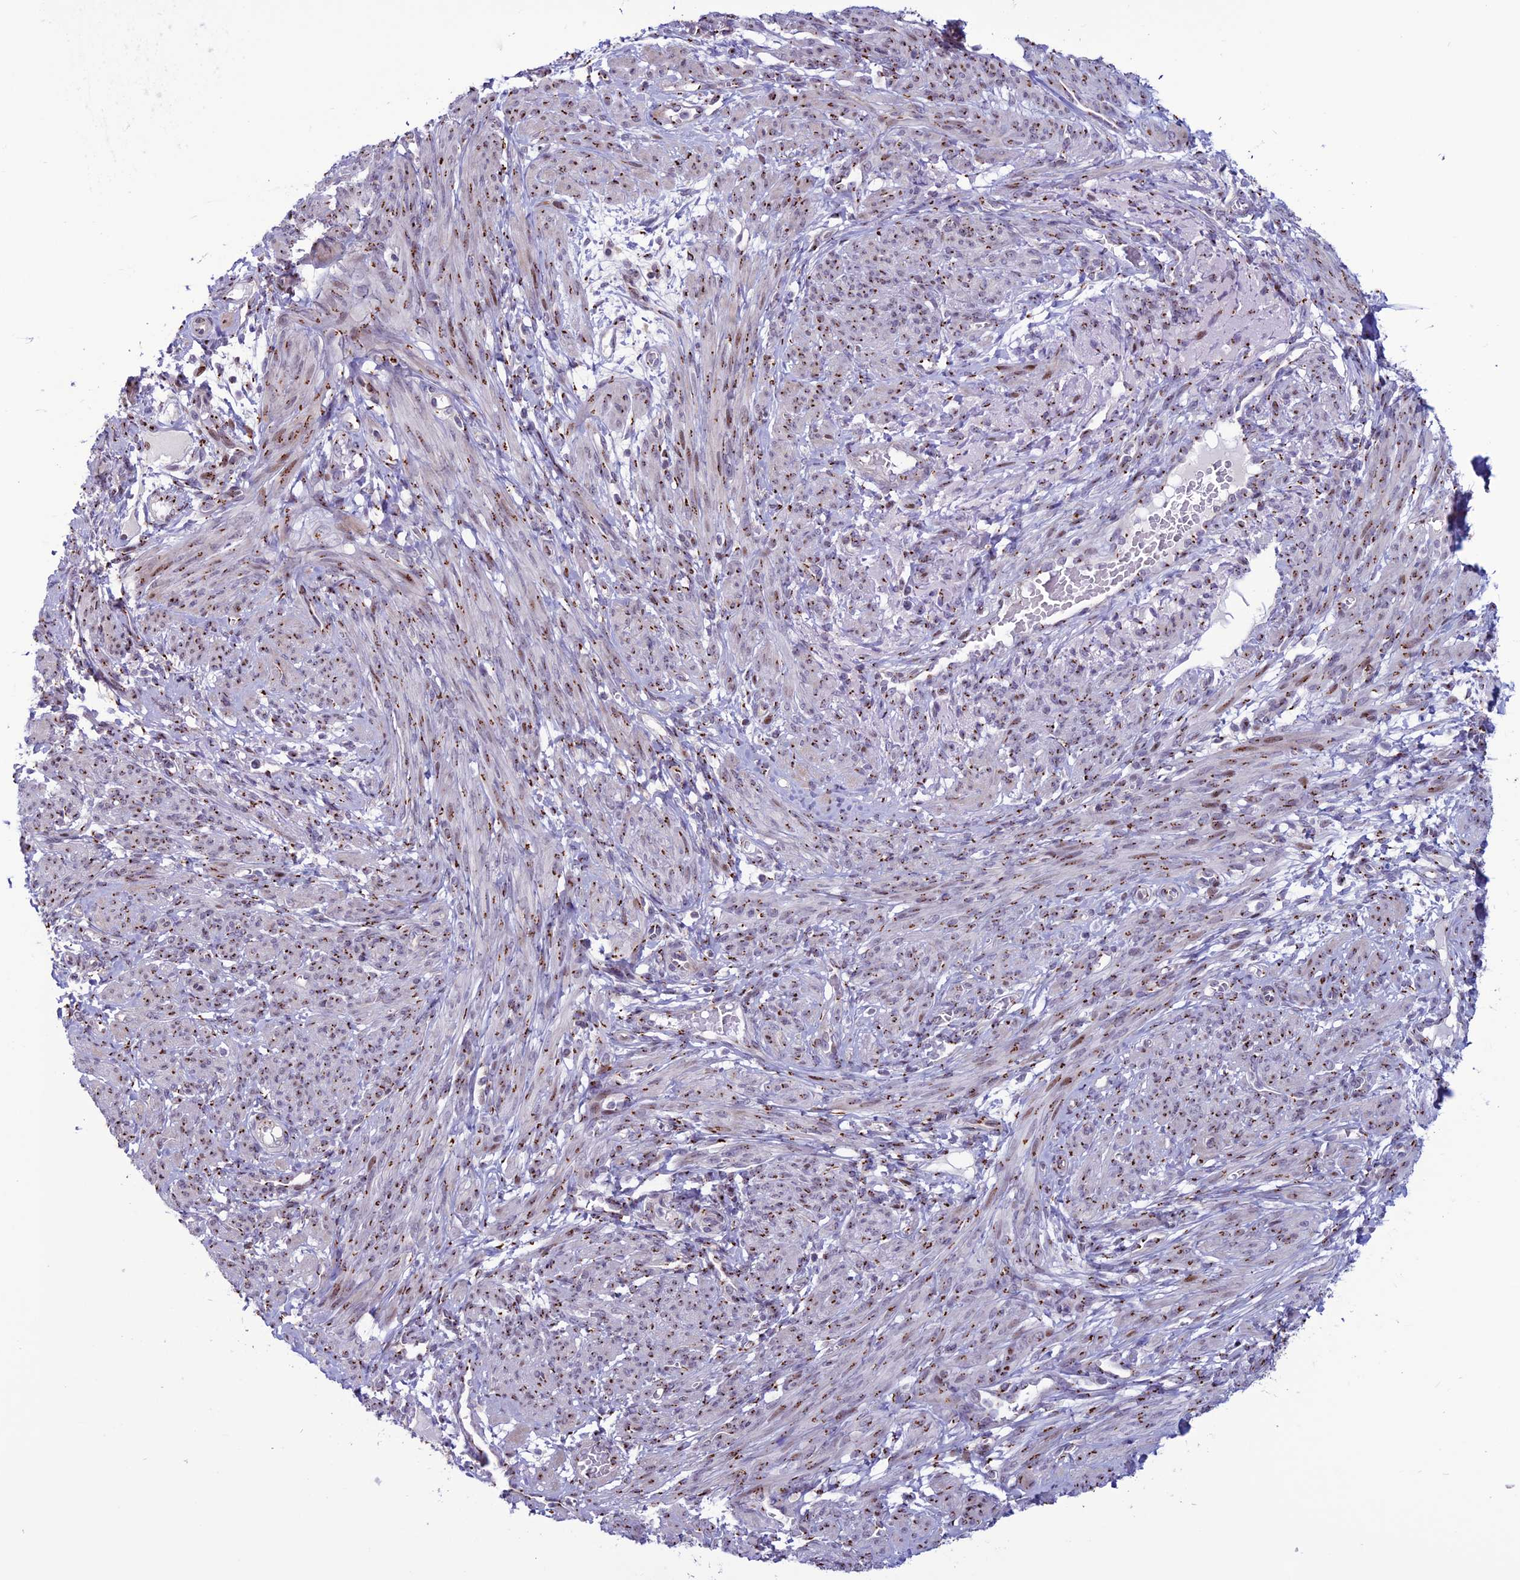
{"staining": {"intensity": "moderate", "quantity": "25%-75%", "location": "cytoplasmic/membranous"}, "tissue": "smooth muscle", "cell_type": "Smooth muscle cells", "image_type": "normal", "snomed": [{"axis": "morphology", "description": "Normal tissue, NOS"}, {"axis": "topography", "description": "Smooth muscle"}], "caption": "Moderate cytoplasmic/membranous expression is identified in about 25%-75% of smooth muscle cells in unremarkable smooth muscle.", "gene": "PLEKHA4", "patient": {"sex": "female", "age": 39}}